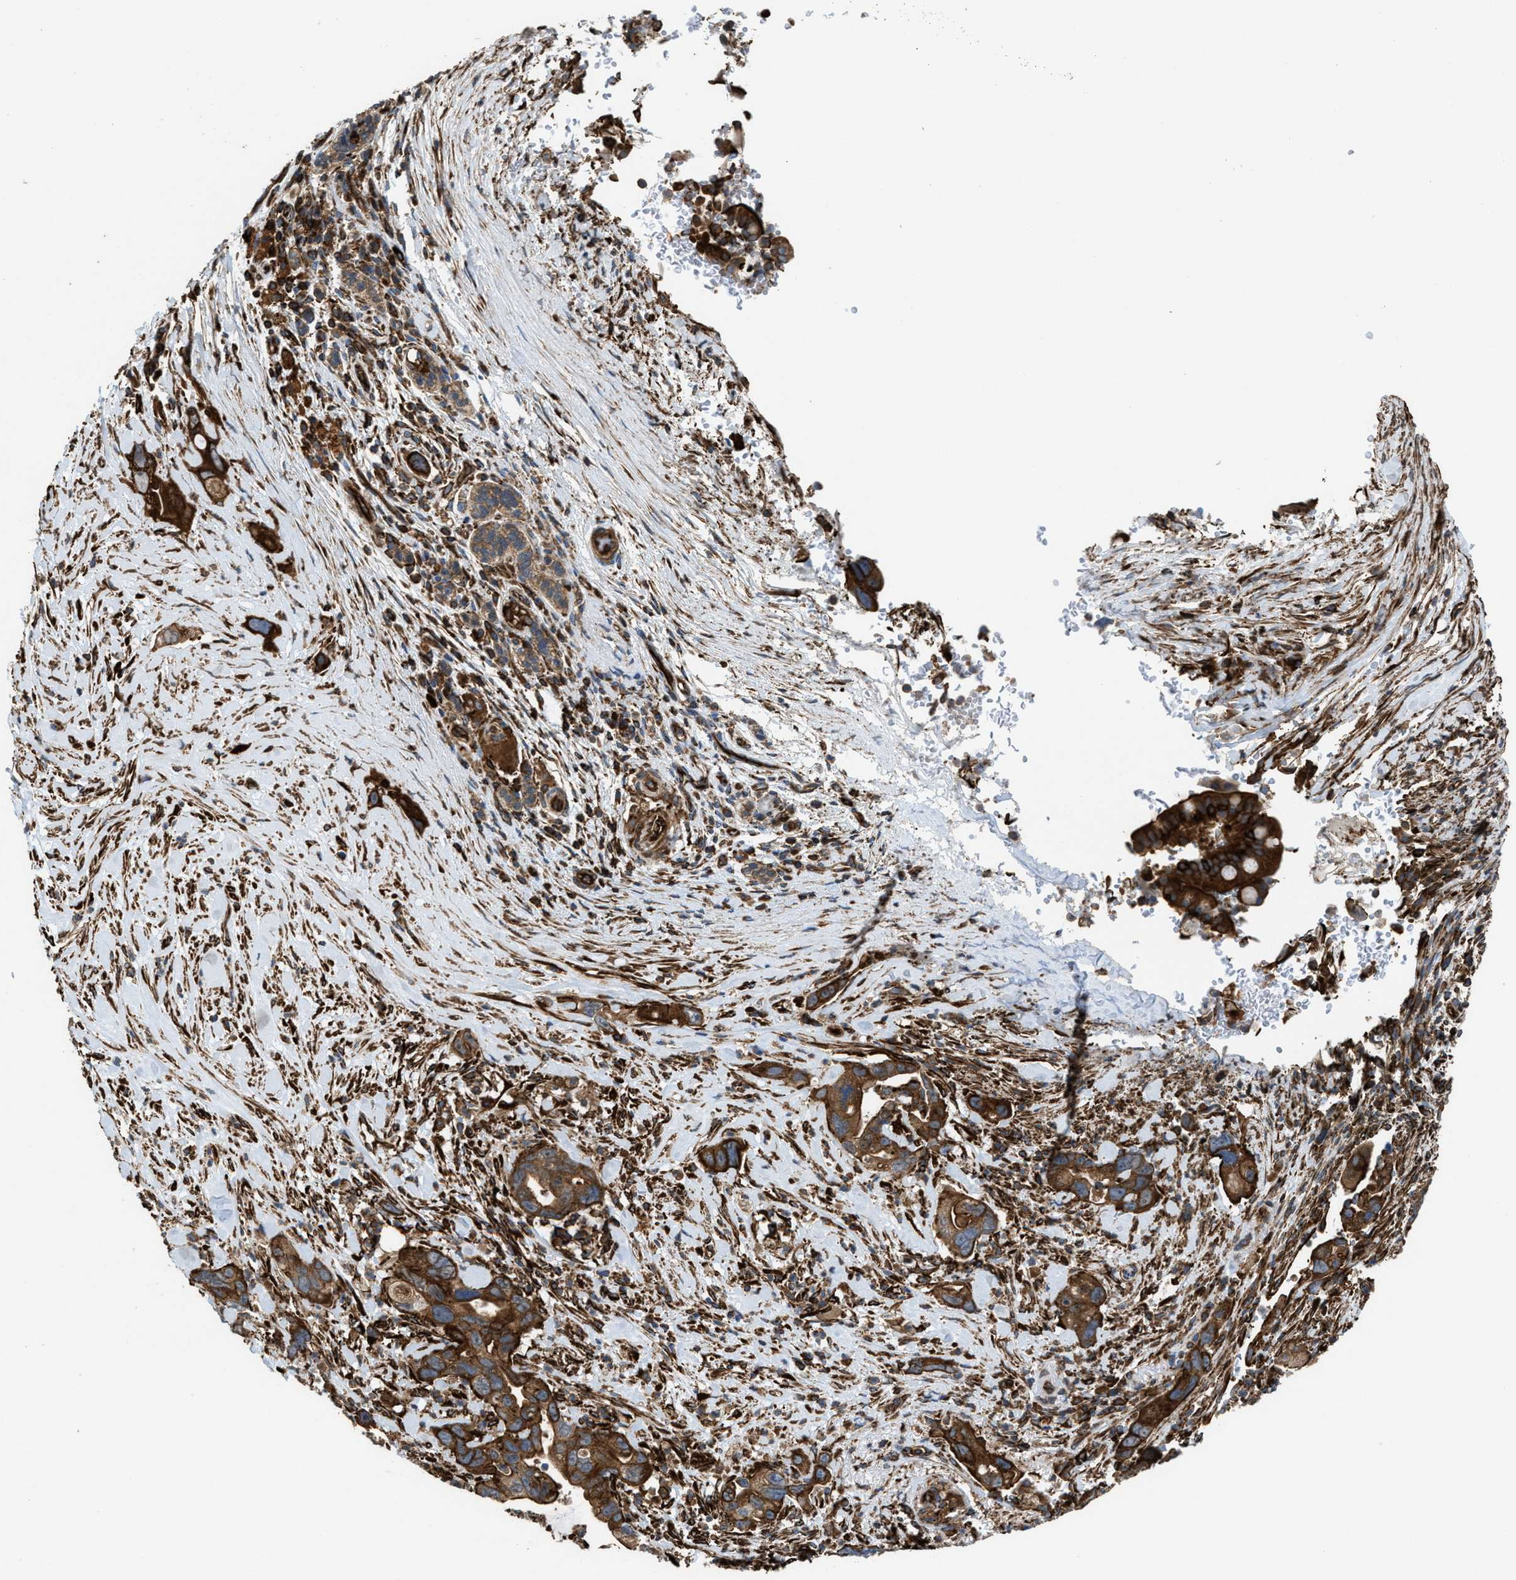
{"staining": {"intensity": "strong", "quantity": ">75%", "location": "cytoplasmic/membranous"}, "tissue": "pancreatic cancer", "cell_type": "Tumor cells", "image_type": "cancer", "snomed": [{"axis": "morphology", "description": "Adenocarcinoma, NOS"}, {"axis": "topography", "description": "Pancreas"}], "caption": "Human pancreatic adenocarcinoma stained with a protein marker reveals strong staining in tumor cells.", "gene": "EGLN1", "patient": {"sex": "female", "age": 70}}